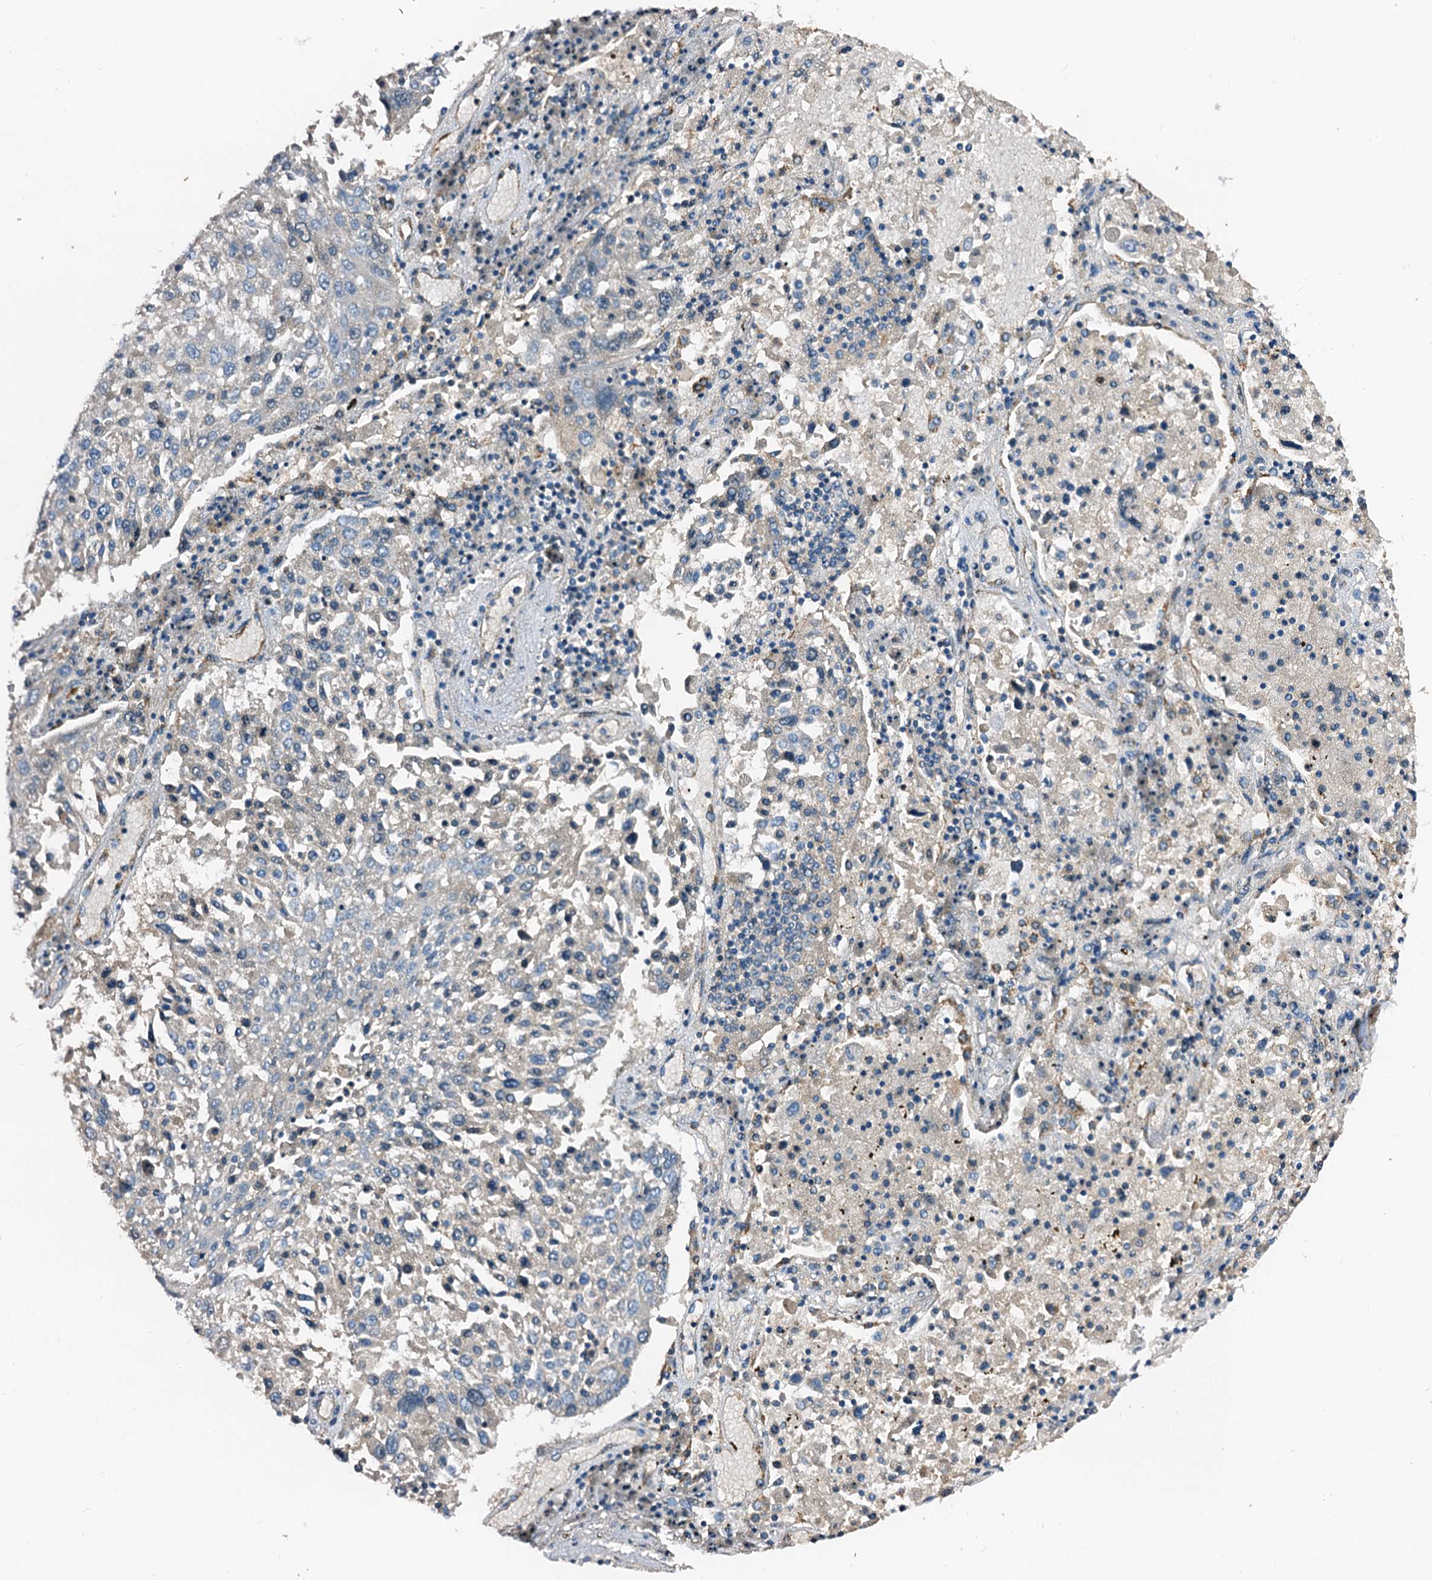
{"staining": {"intensity": "negative", "quantity": "none", "location": "none"}, "tissue": "lung cancer", "cell_type": "Tumor cells", "image_type": "cancer", "snomed": [{"axis": "morphology", "description": "Squamous cell carcinoma, NOS"}, {"axis": "topography", "description": "Lung"}], "caption": "A micrograph of squamous cell carcinoma (lung) stained for a protein reveals no brown staining in tumor cells.", "gene": "FIBIN", "patient": {"sex": "male", "age": 65}}